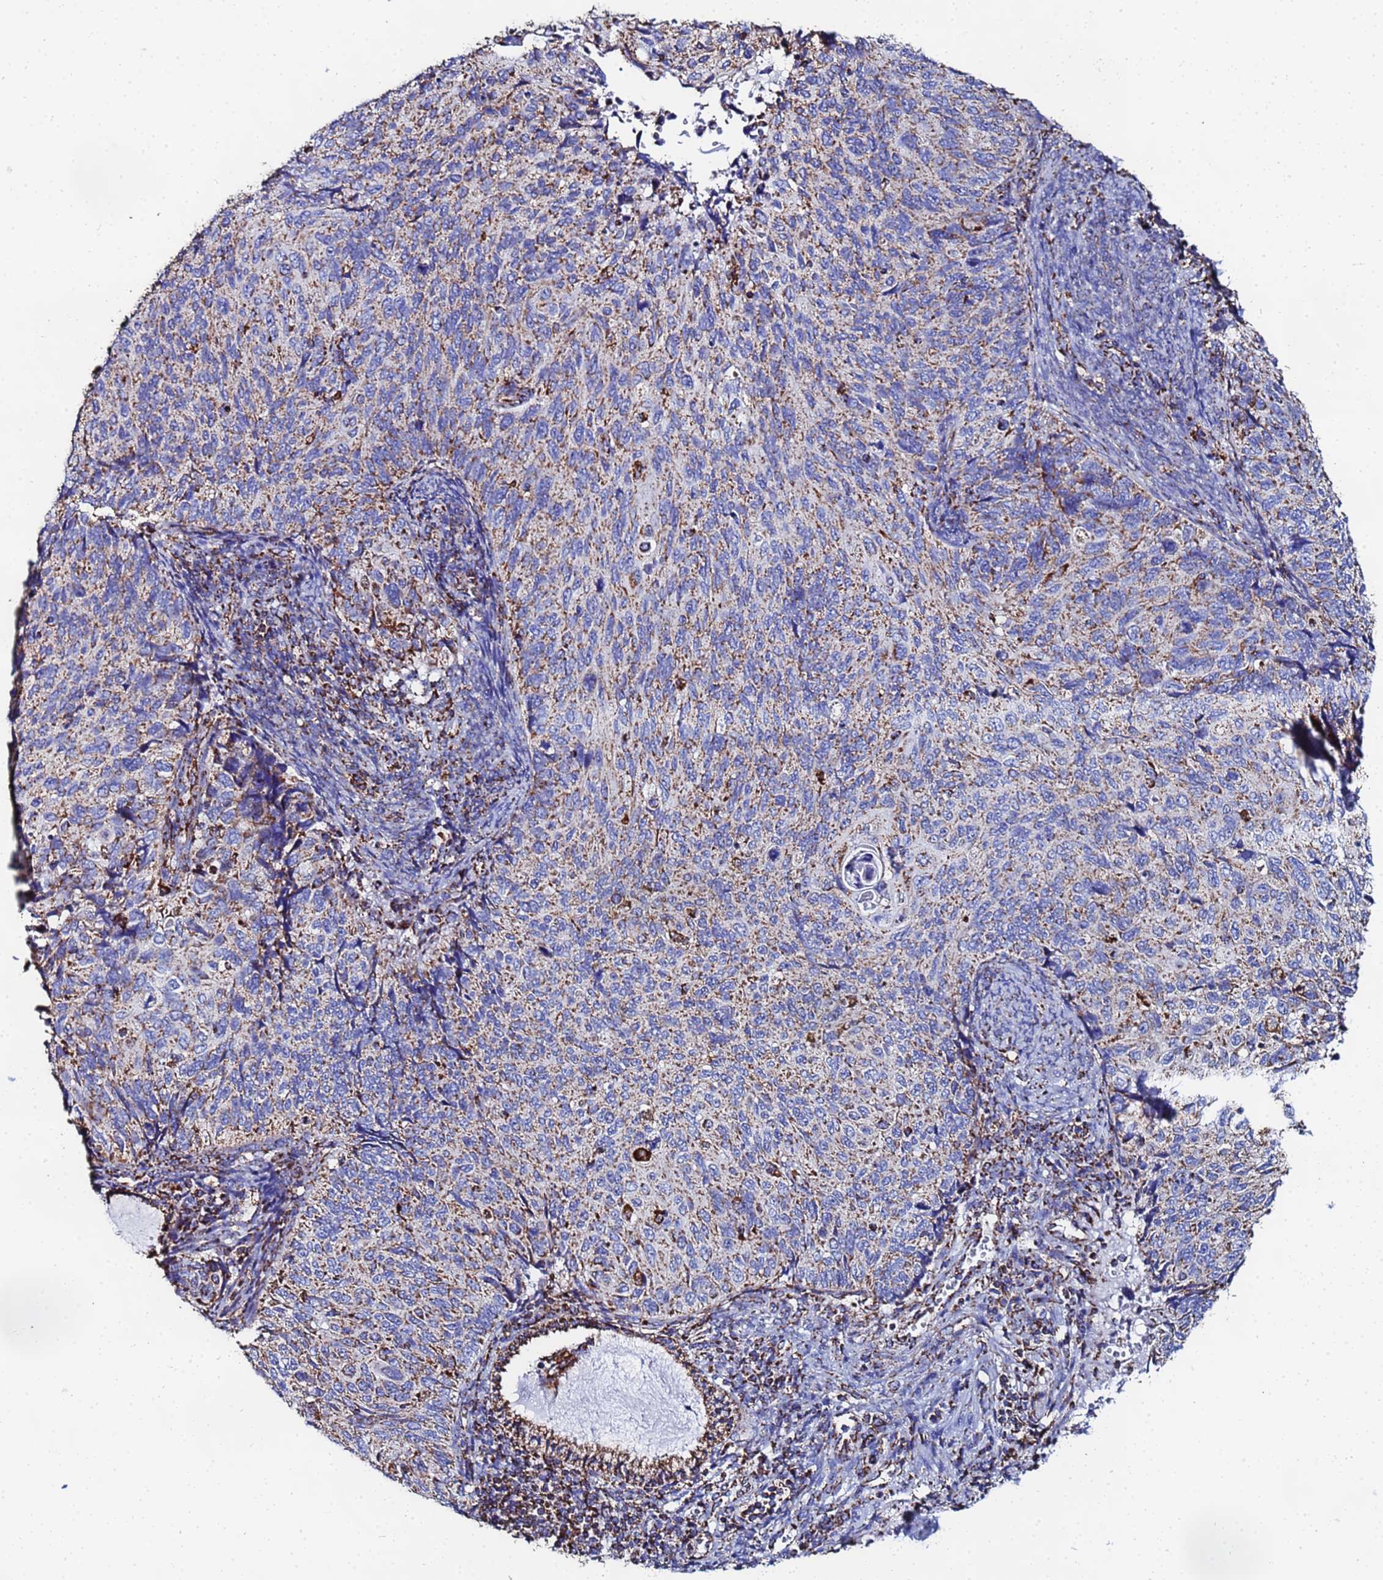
{"staining": {"intensity": "strong", "quantity": "25%-75%", "location": "cytoplasmic/membranous"}, "tissue": "cervical cancer", "cell_type": "Tumor cells", "image_type": "cancer", "snomed": [{"axis": "morphology", "description": "Squamous cell carcinoma, NOS"}, {"axis": "topography", "description": "Cervix"}], "caption": "The photomicrograph demonstrates staining of cervical cancer (squamous cell carcinoma), revealing strong cytoplasmic/membranous protein staining (brown color) within tumor cells.", "gene": "GLUD1", "patient": {"sex": "female", "age": 70}}